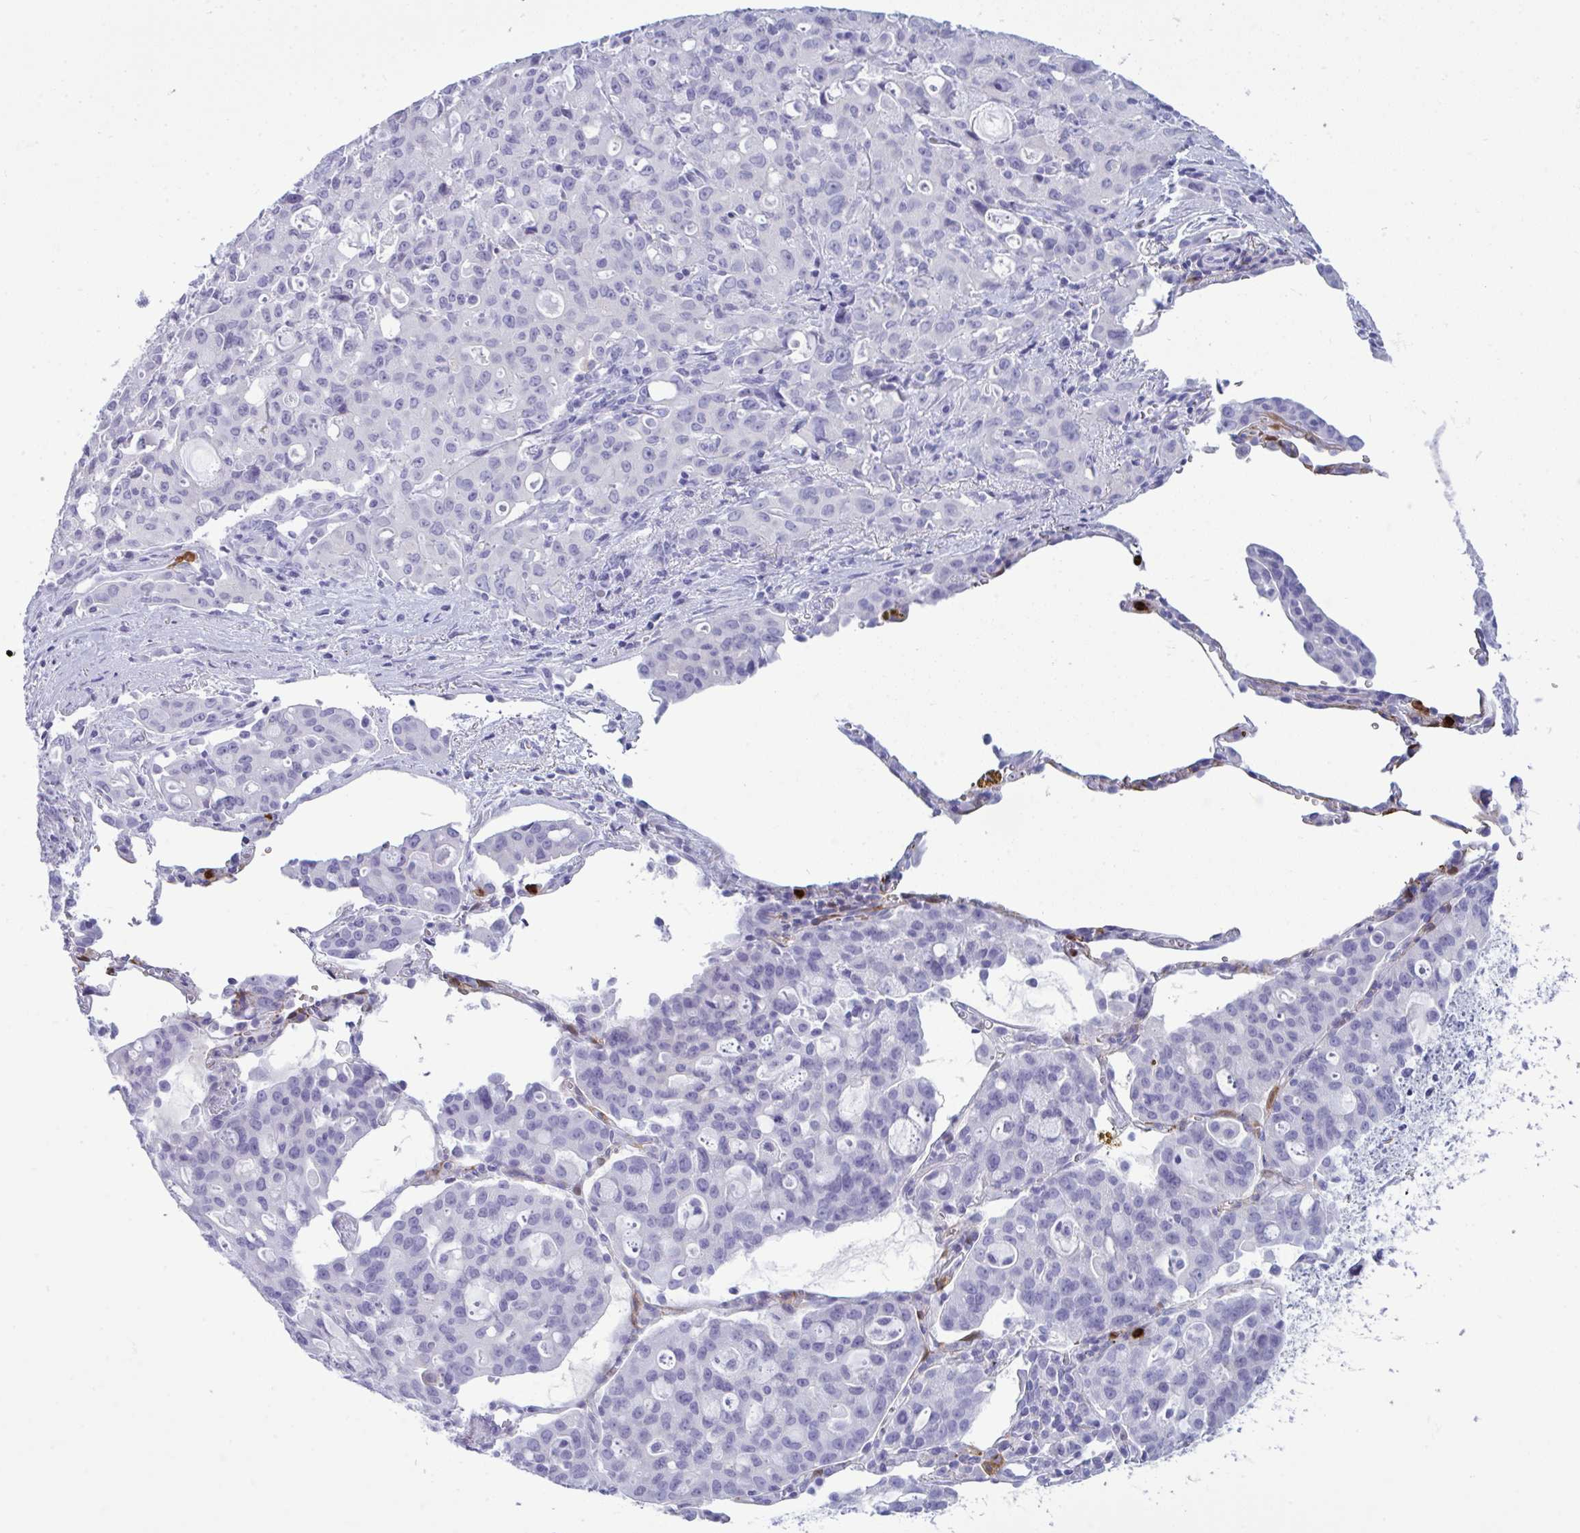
{"staining": {"intensity": "negative", "quantity": "none", "location": "none"}, "tissue": "lung cancer", "cell_type": "Tumor cells", "image_type": "cancer", "snomed": [{"axis": "morphology", "description": "Adenocarcinoma, NOS"}, {"axis": "topography", "description": "Lung"}], "caption": "Adenocarcinoma (lung) was stained to show a protein in brown. There is no significant expression in tumor cells.", "gene": "ARHGAP42", "patient": {"sex": "female", "age": 44}}